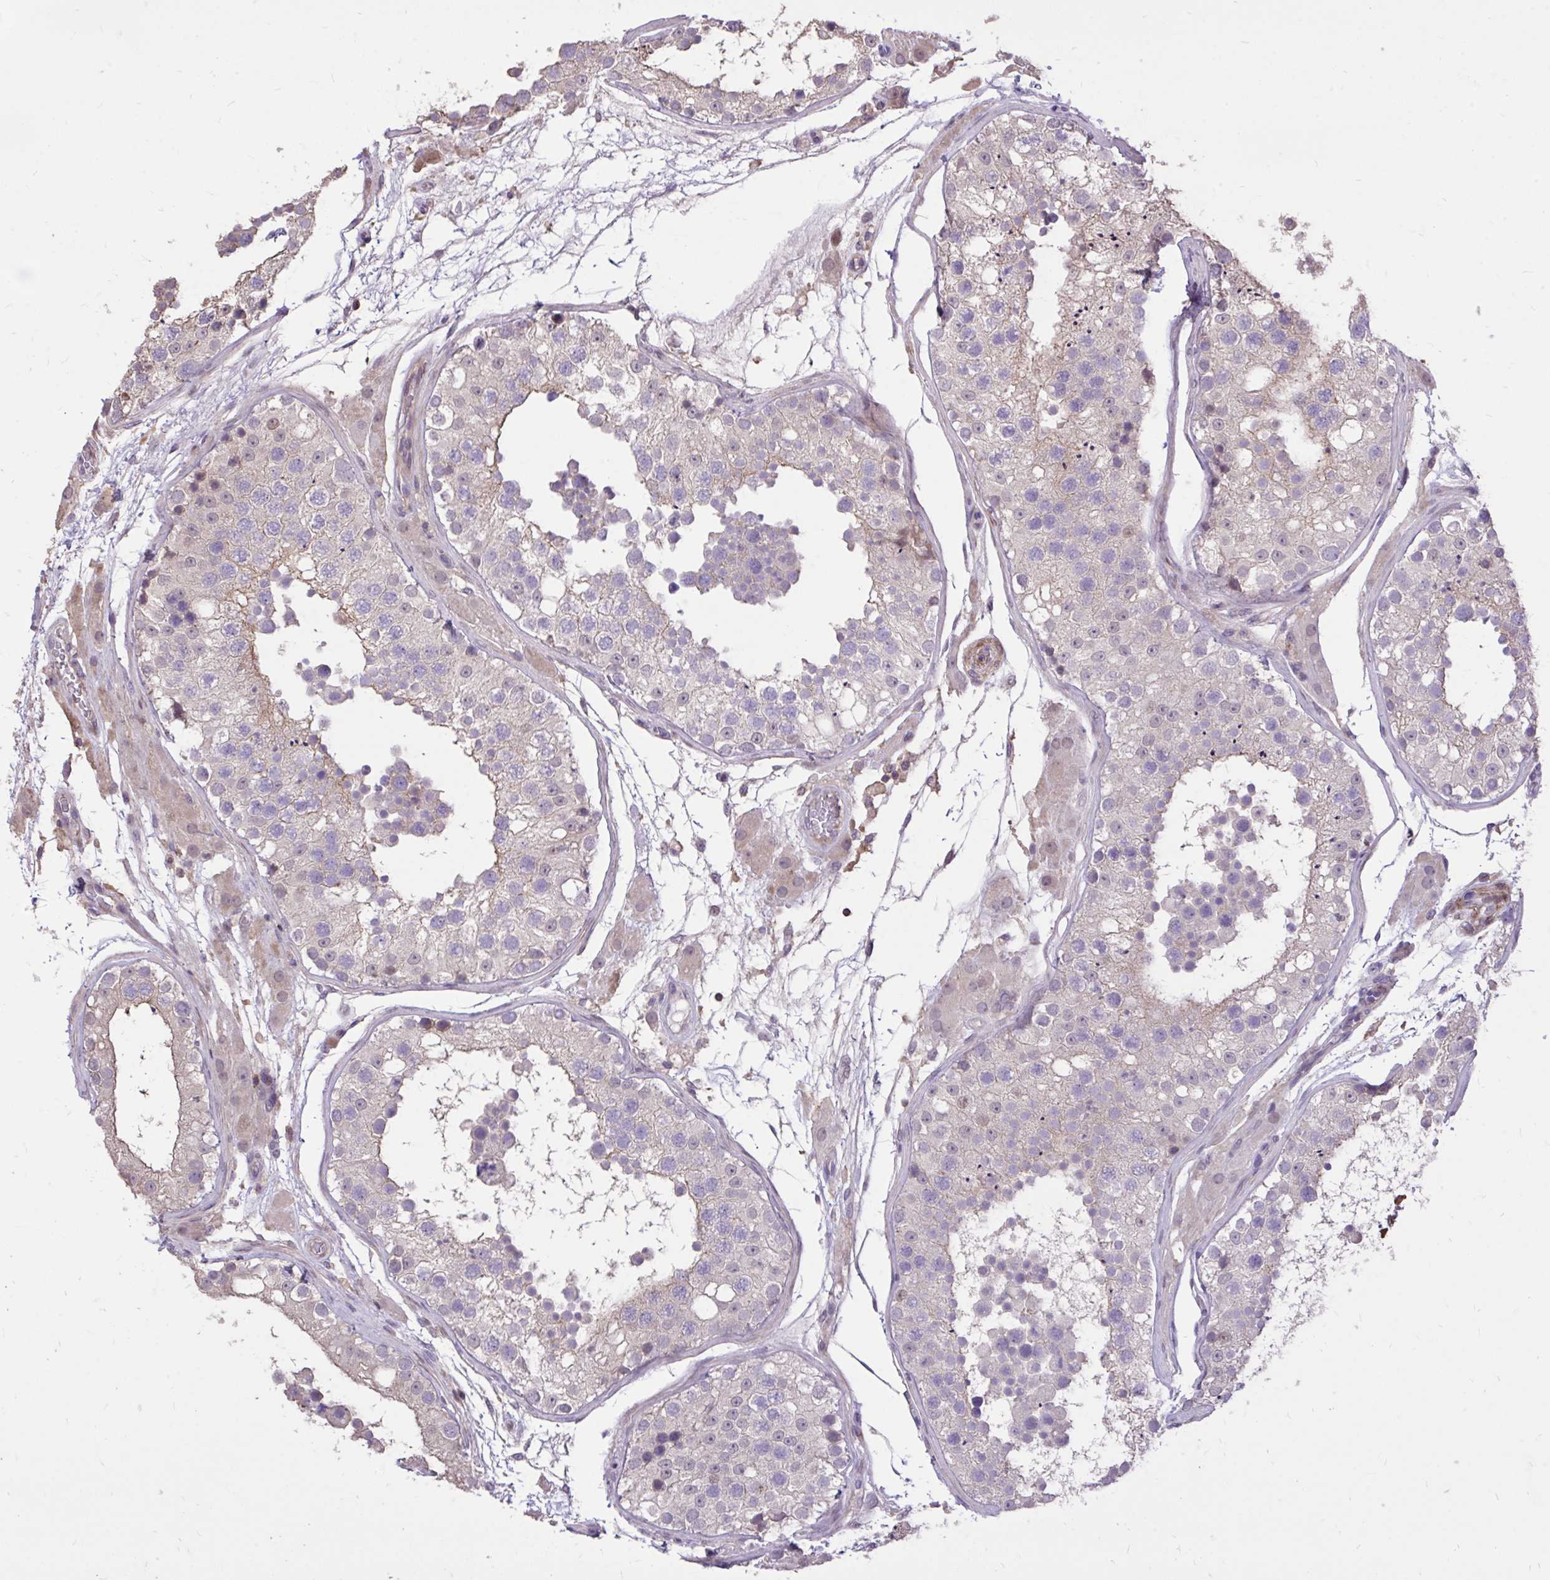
{"staining": {"intensity": "weak", "quantity": "<25%", "location": "nuclear"}, "tissue": "testis", "cell_type": "Cells in seminiferous ducts", "image_type": "normal", "snomed": [{"axis": "morphology", "description": "Normal tissue, NOS"}, {"axis": "topography", "description": "Testis"}], "caption": "Immunohistochemical staining of normal human testis demonstrates no significant expression in cells in seminiferous ducts. (DAB (3,3'-diaminobenzidine) immunohistochemistry, high magnification).", "gene": "IGFL2", "patient": {"sex": "male", "age": 26}}